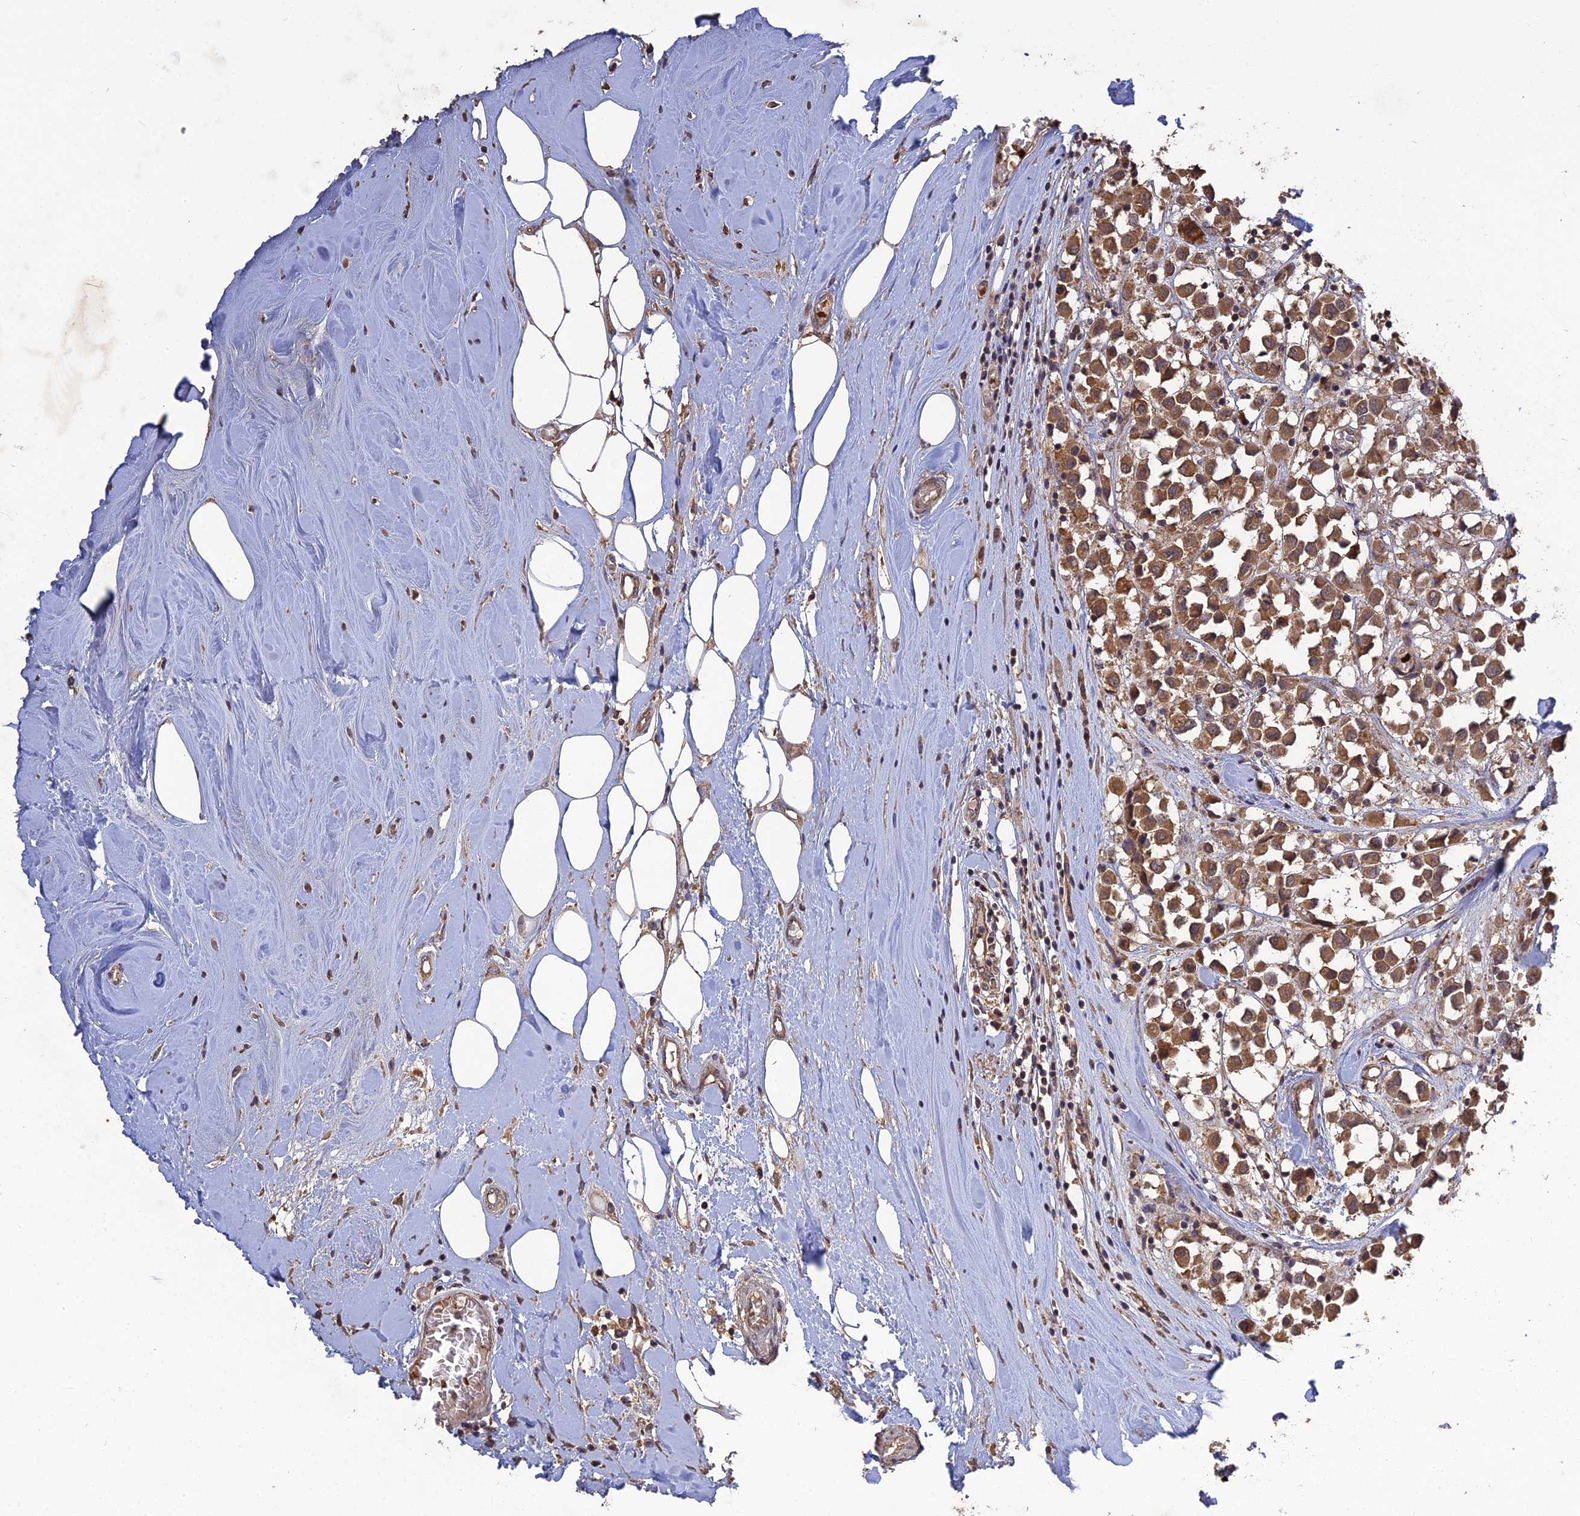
{"staining": {"intensity": "moderate", "quantity": ">75%", "location": "cytoplasmic/membranous"}, "tissue": "breast cancer", "cell_type": "Tumor cells", "image_type": "cancer", "snomed": [{"axis": "morphology", "description": "Duct carcinoma"}, {"axis": "topography", "description": "Breast"}], "caption": "This micrograph shows breast infiltrating ductal carcinoma stained with IHC to label a protein in brown. The cytoplasmic/membranous of tumor cells show moderate positivity for the protein. Nuclei are counter-stained blue.", "gene": "ARHGAP40", "patient": {"sex": "female", "age": 61}}